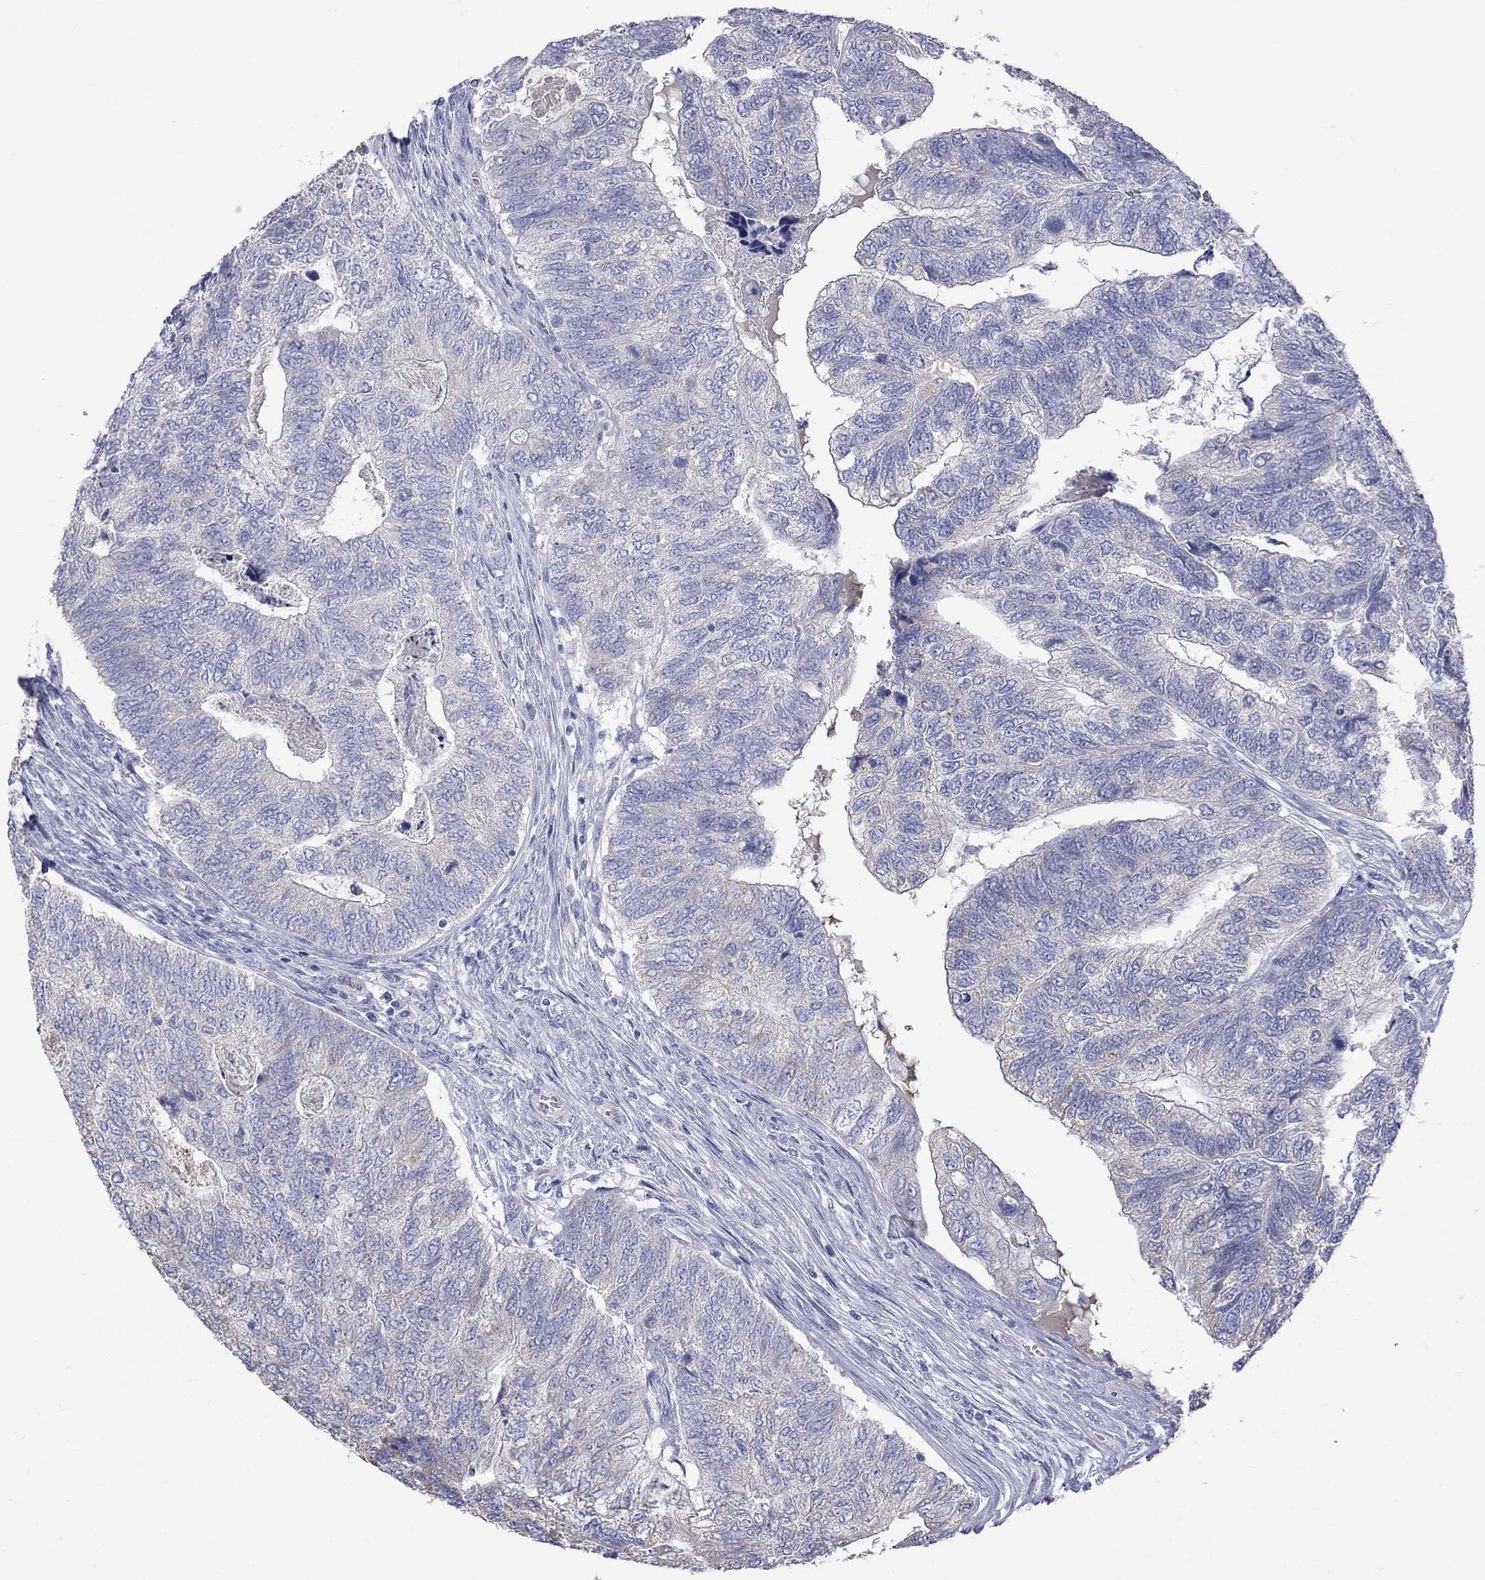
{"staining": {"intensity": "negative", "quantity": "none", "location": "none"}, "tissue": "colorectal cancer", "cell_type": "Tumor cells", "image_type": "cancer", "snomed": [{"axis": "morphology", "description": "Adenocarcinoma, NOS"}, {"axis": "topography", "description": "Colon"}], "caption": "A micrograph of colorectal adenocarcinoma stained for a protein demonstrates no brown staining in tumor cells.", "gene": "KCND2", "patient": {"sex": "female", "age": 67}}